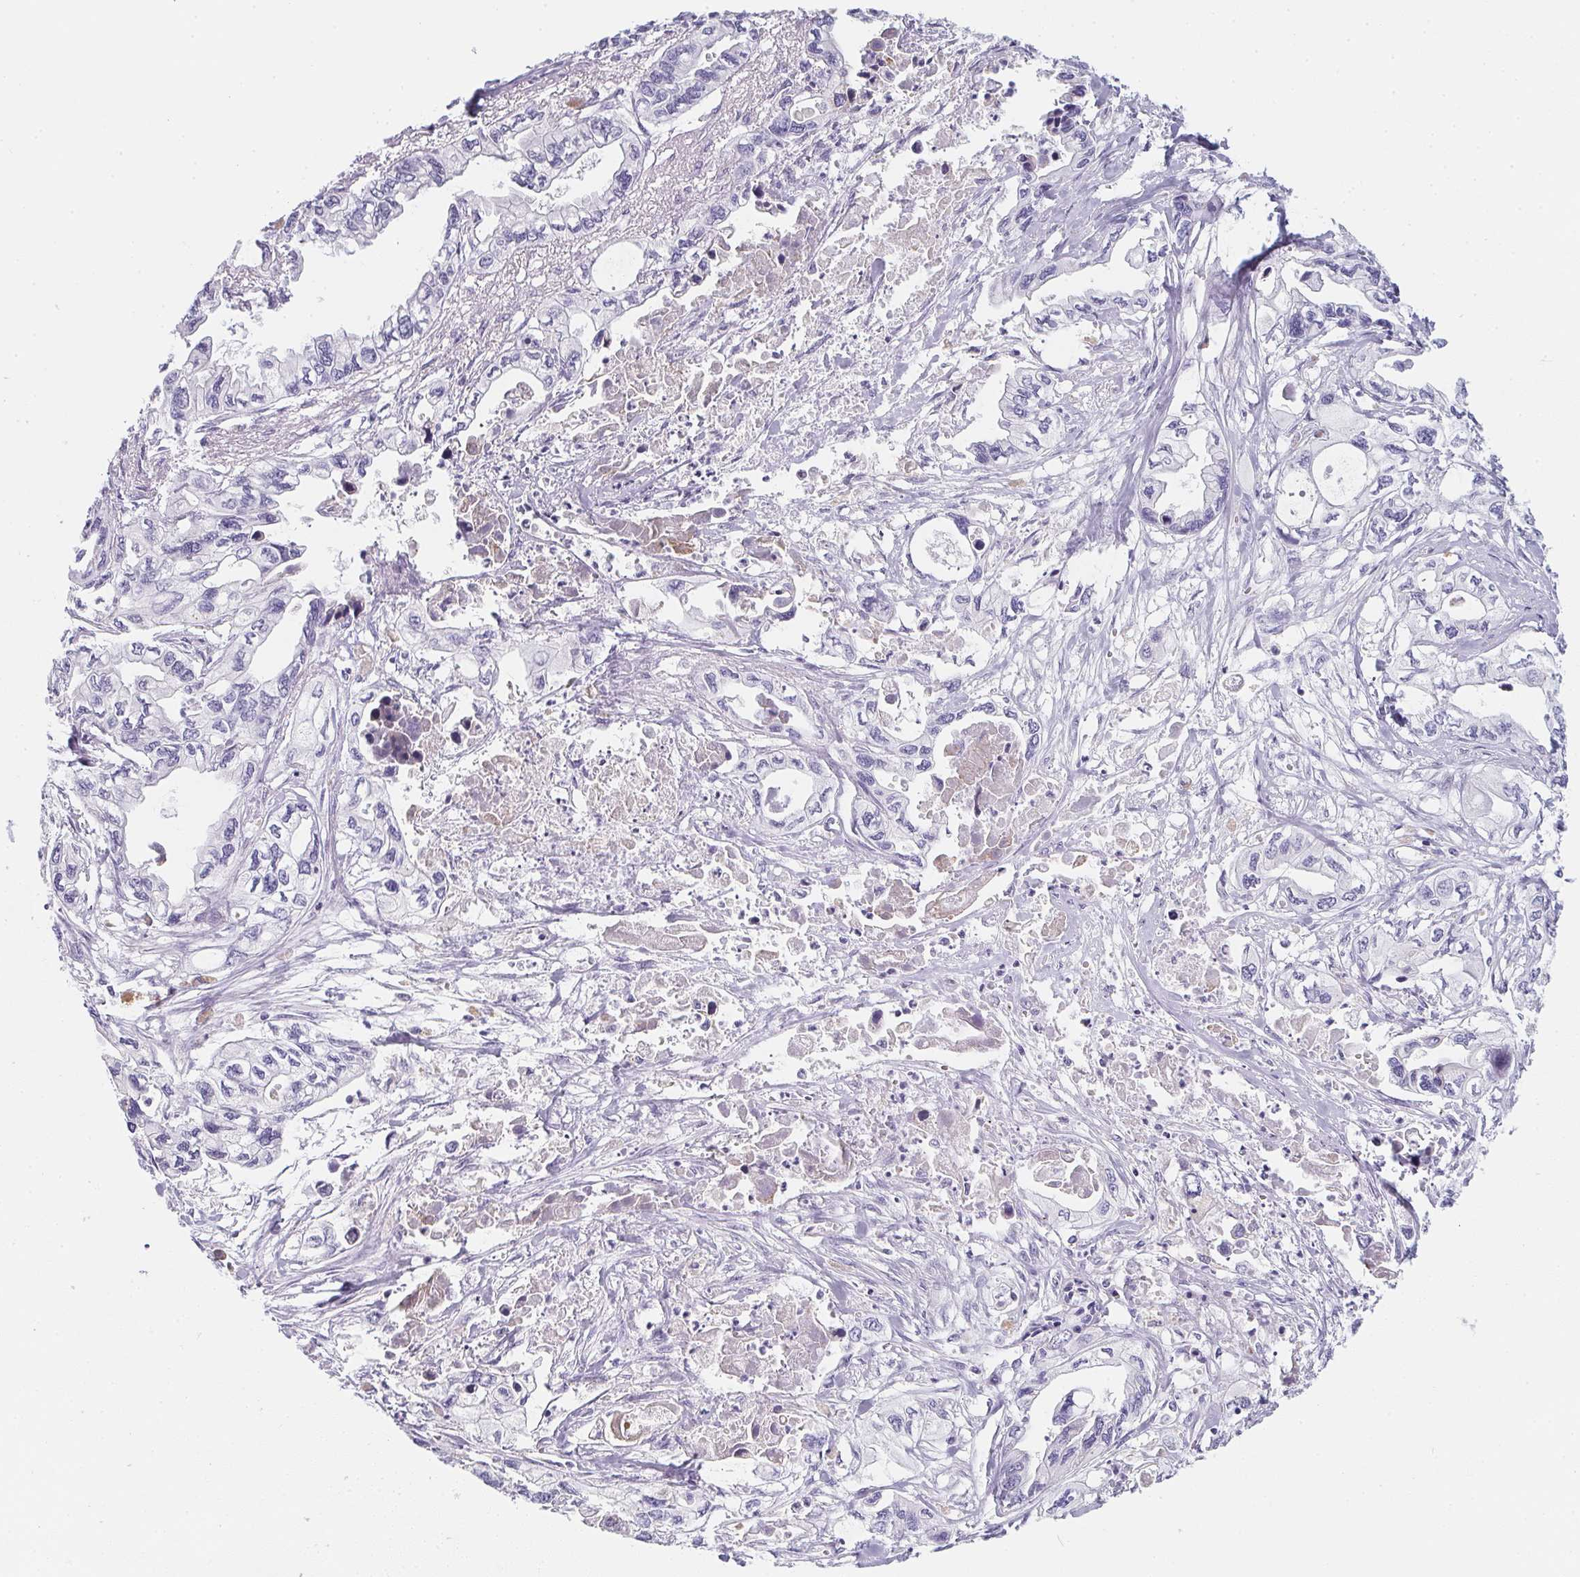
{"staining": {"intensity": "negative", "quantity": "none", "location": "none"}, "tissue": "pancreatic cancer", "cell_type": "Tumor cells", "image_type": "cancer", "snomed": [{"axis": "morphology", "description": "Adenocarcinoma, NOS"}, {"axis": "topography", "description": "Pancreas"}], "caption": "Immunohistochemical staining of pancreatic cancer (adenocarcinoma) displays no significant staining in tumor cells.", "gene": "MAP1A", "patient": {"sex": "male", "age": 68}}